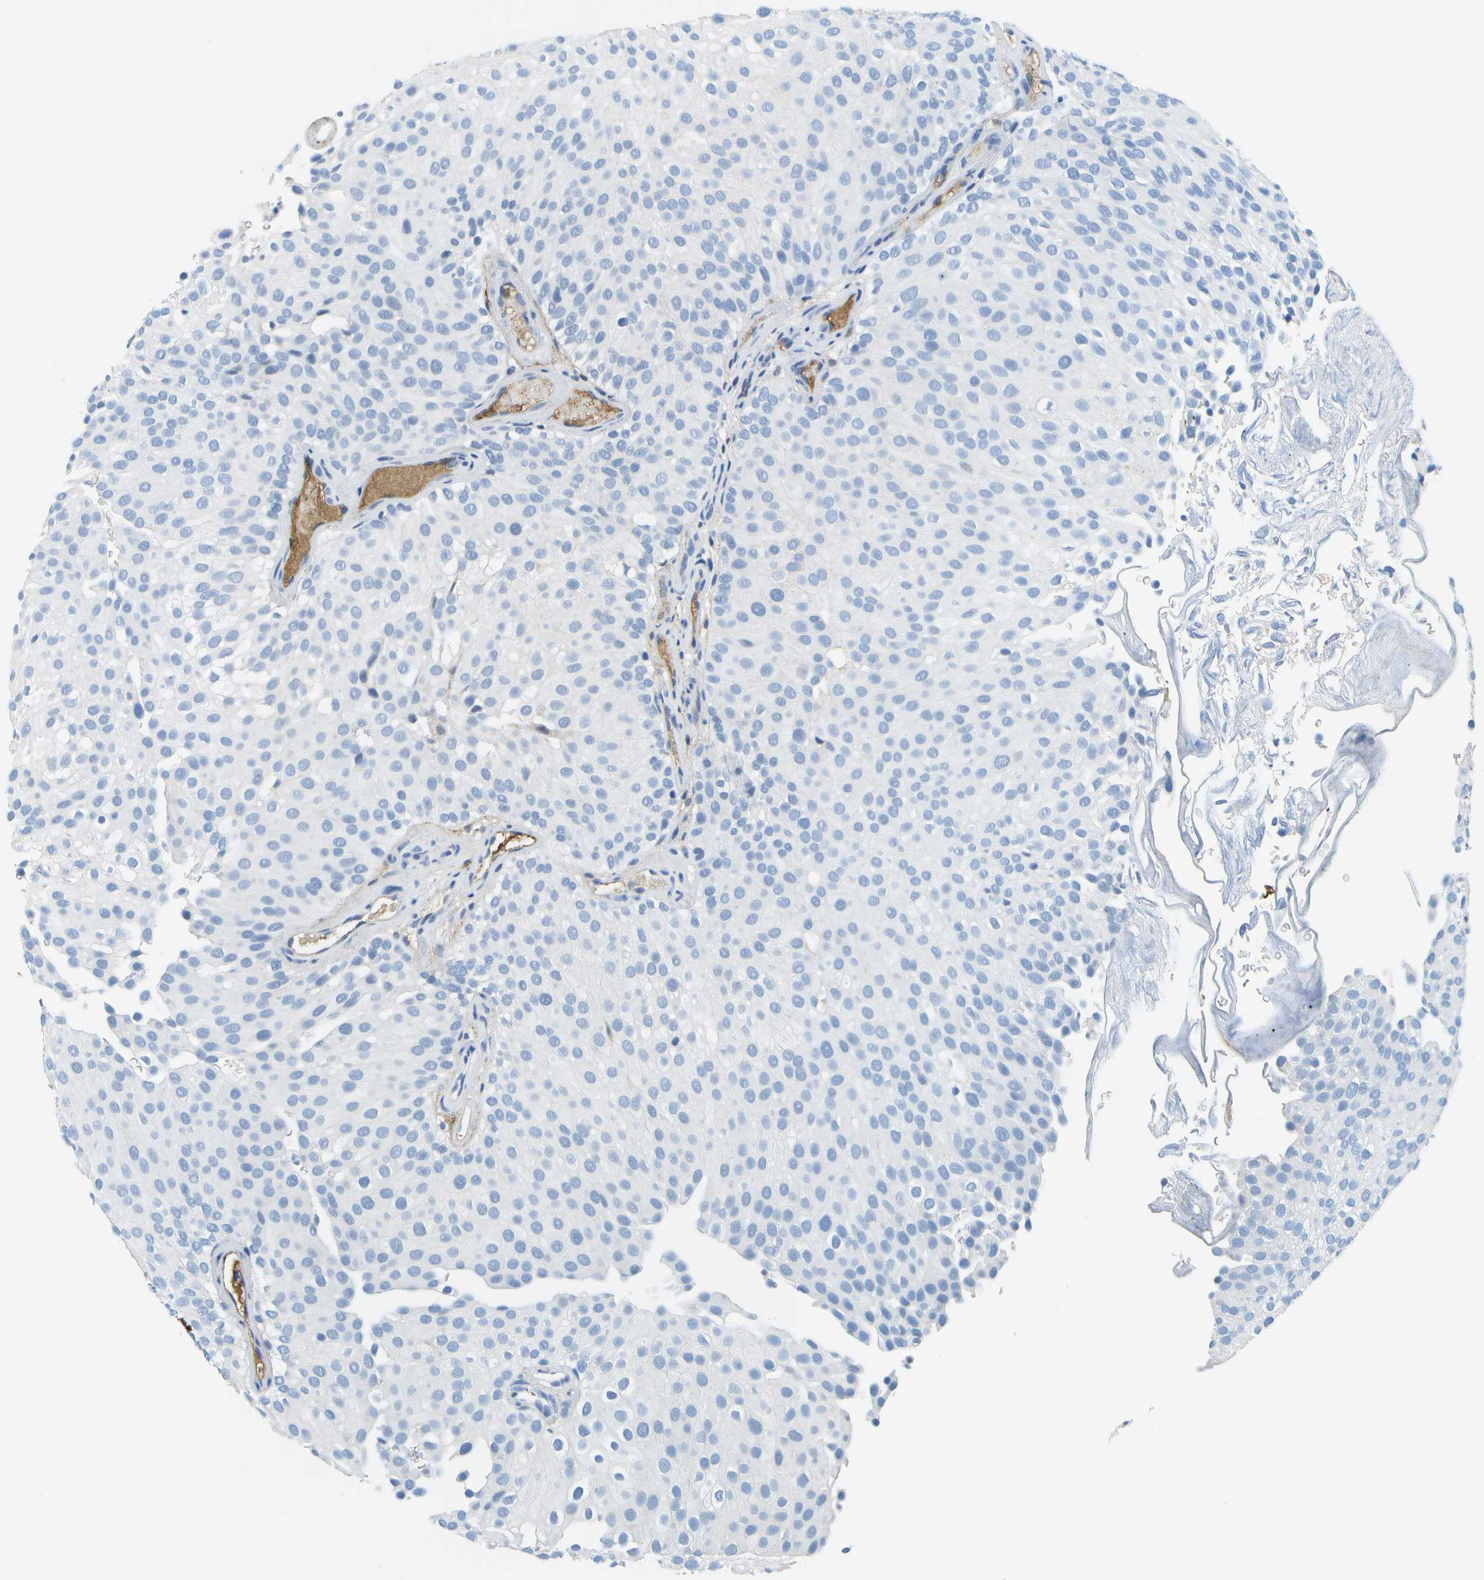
{"staining": {"intensity": "negative", "quantity": "none", "location": "none"}, "tissue": "urothelial cancer", "cell_type": "Tumor cells", "image_type": "cancer", "snomed": [{"axis": "morphology", "description": "Urothelial carcinoma, Low grade"}, {"axis": "topography", "description": "Urinary bladder"}], "caption": "Urothelial cancer stained for a protein using IHC shows no expression tumor cells.", "gene": "SERPINA1", "patient": {"sex": "male", "age": 78}}